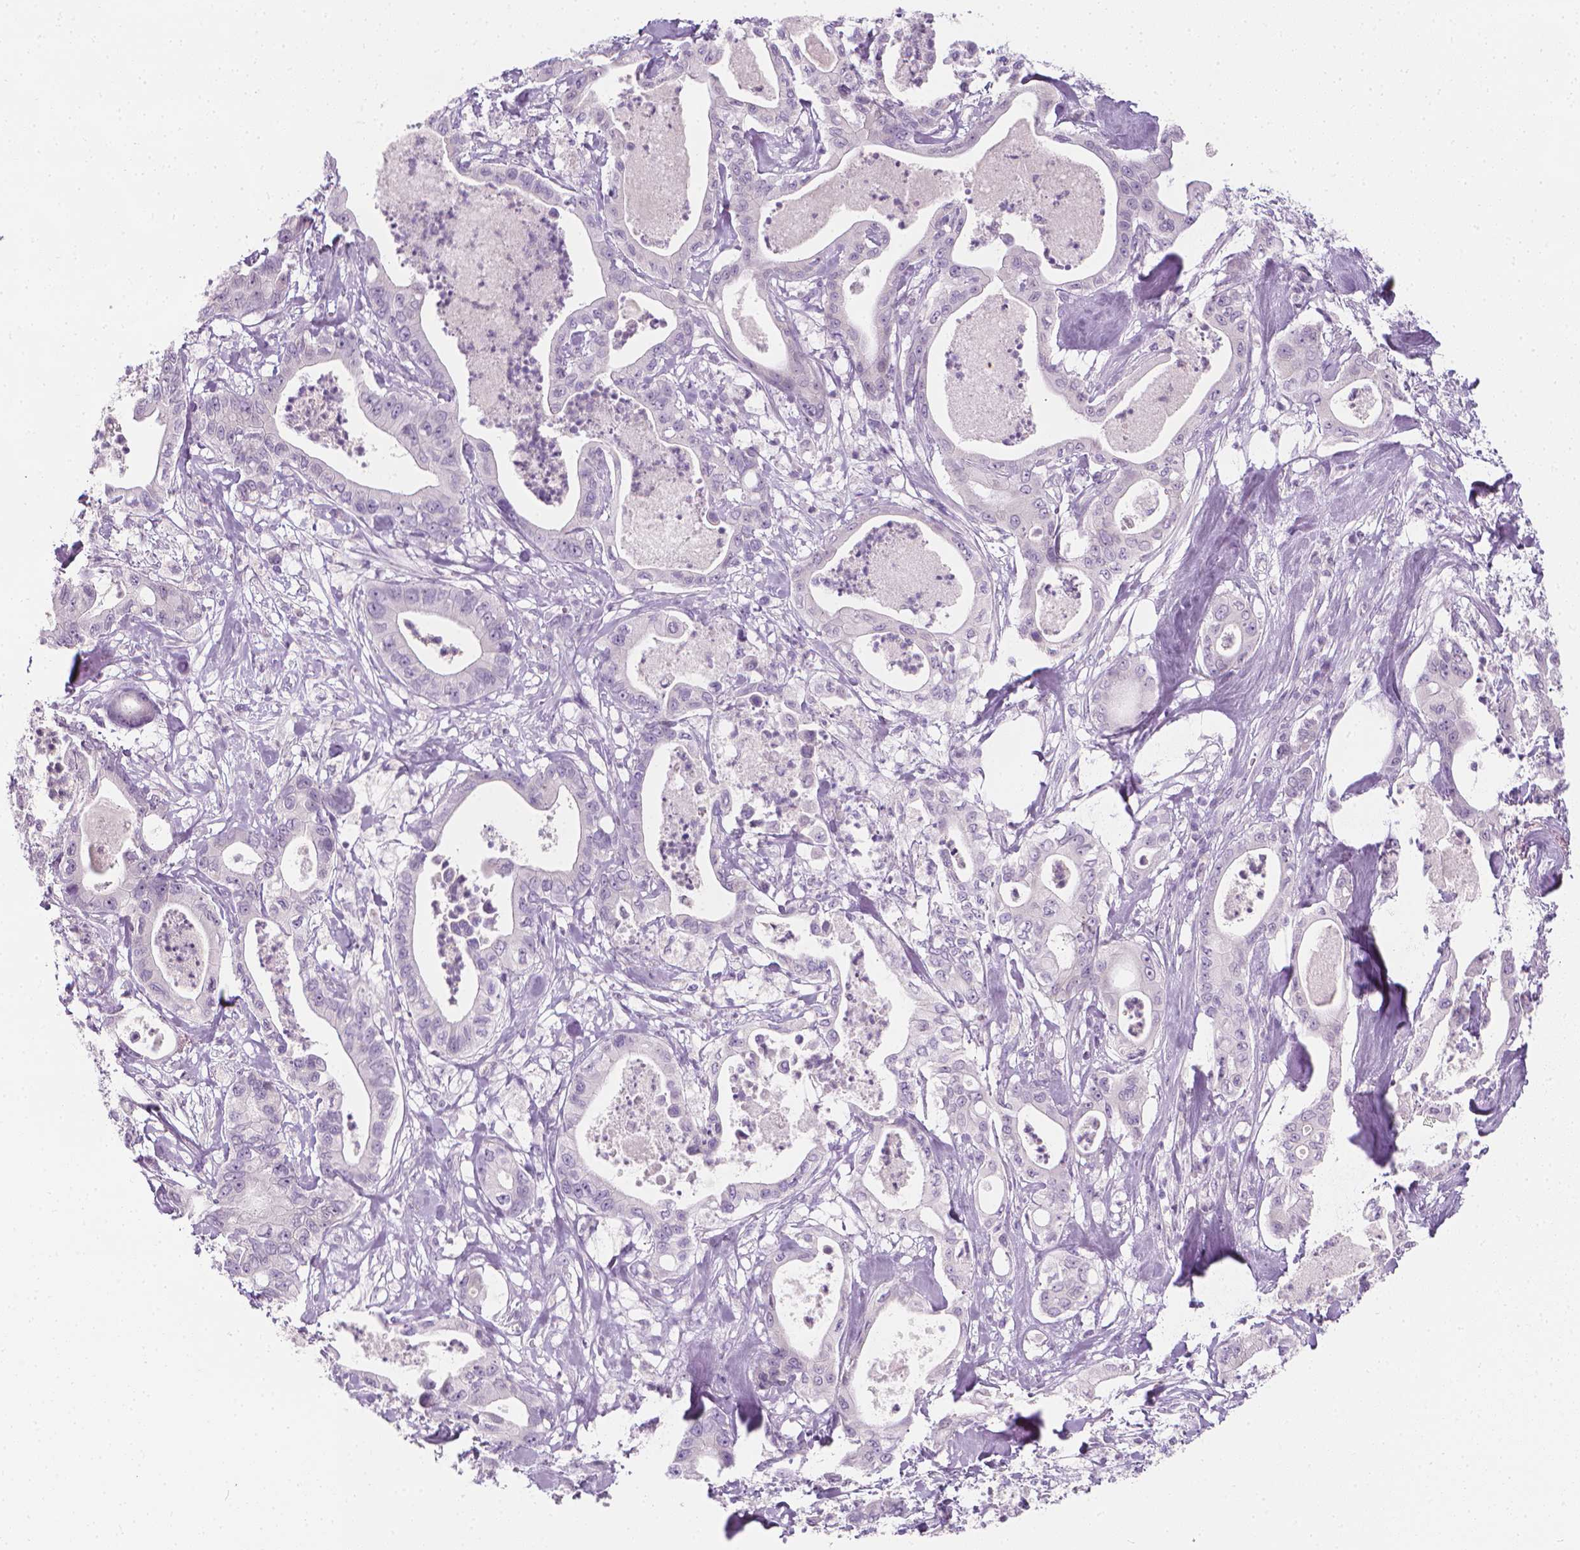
{"staining": {"intensity": "negative", "quantity": "none", "location": "none"}, "tissue": "pancreatic cancer", "cell_type": "Tumor cells", "image_type": "cancer", "snomed": [{"axis": "morphology", "description": "Adenocarcinoma, NOS"}, {"axis": "topography", "description": "Pancreas"}], "caption": "An image of adenocarcinoma (pancreatic) stained for a protein shows no brown staining in tumor cells.", "gene": "DCAF8L1", "patient": {"sex": "male", "age": 71}}